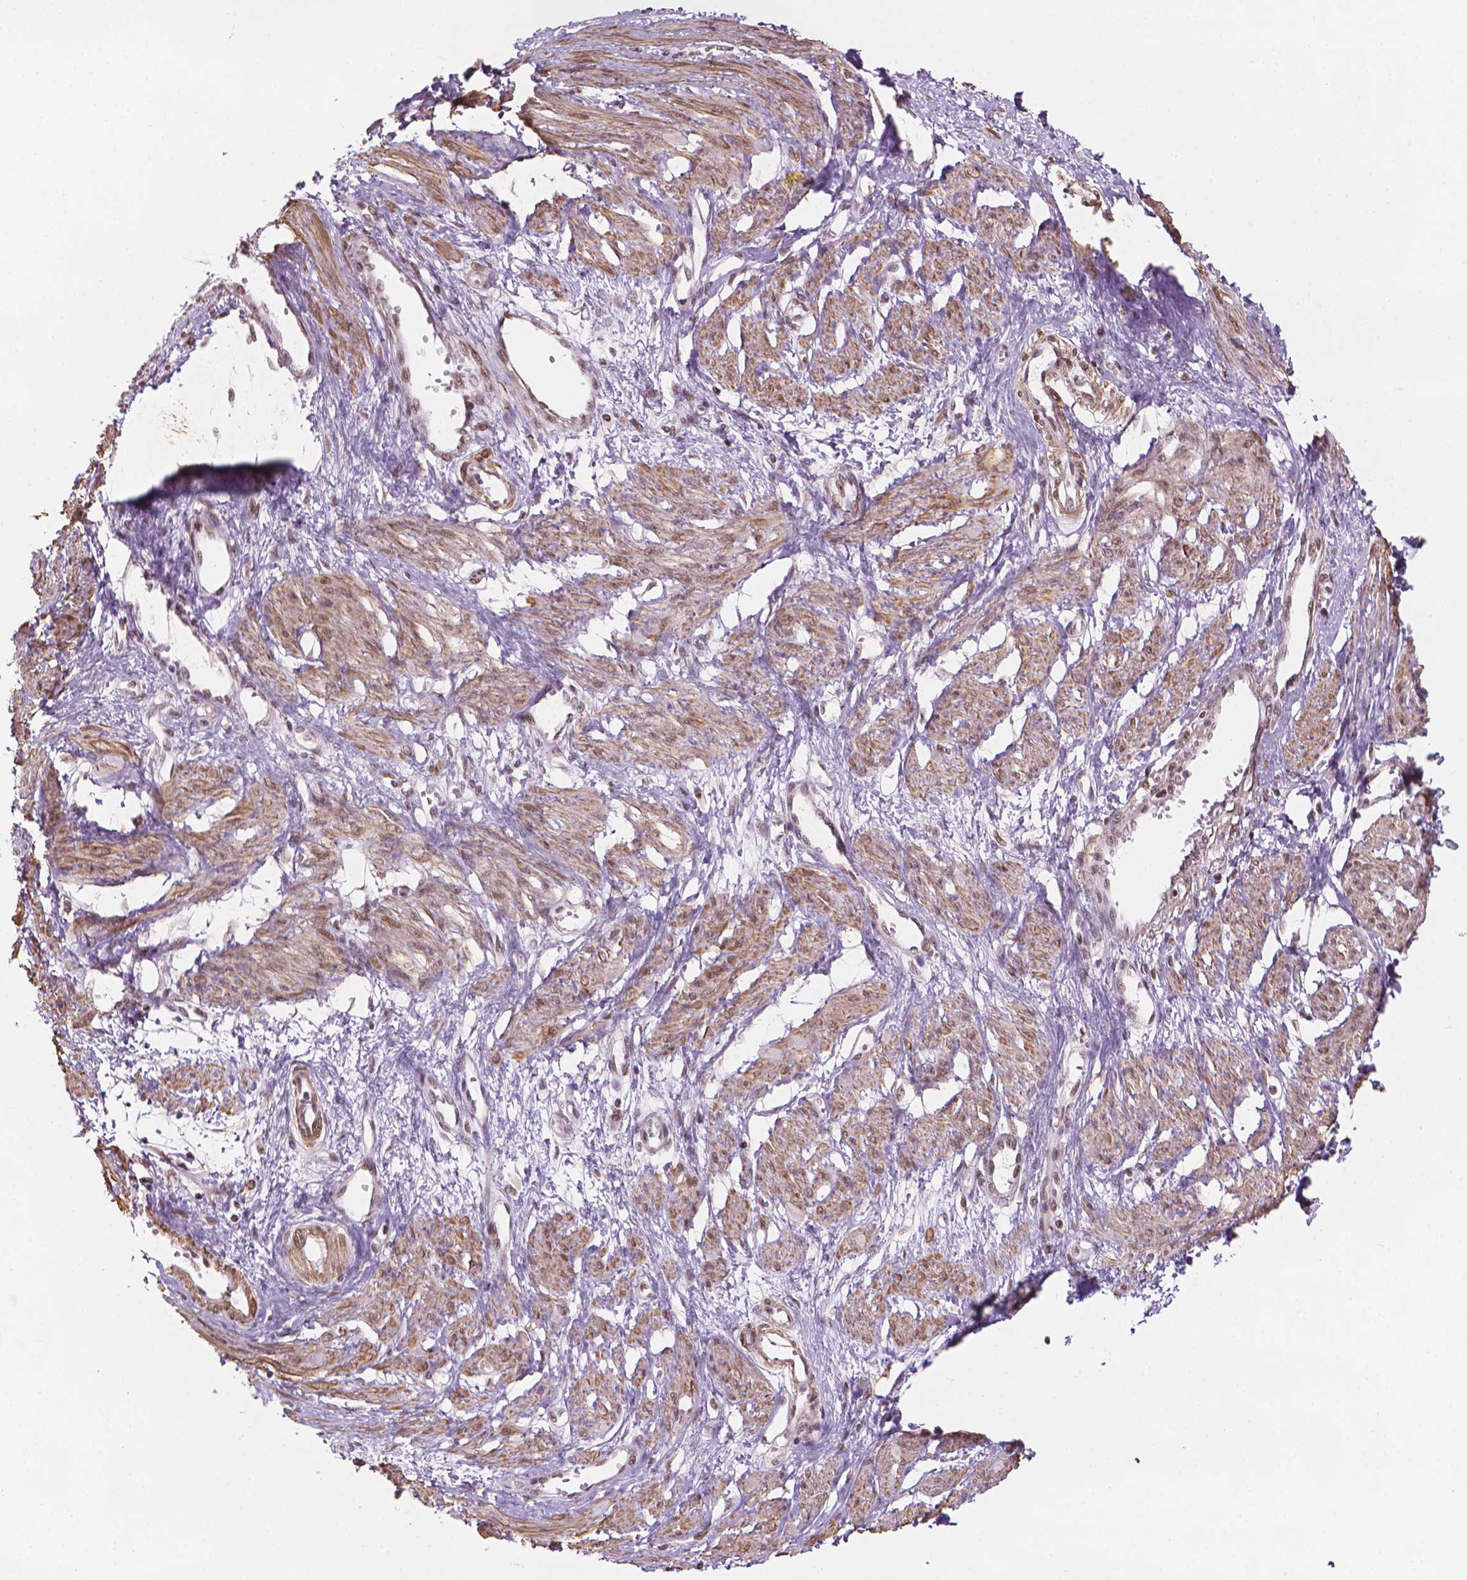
{"staining": {"intensity": "moderate", "quantity": ">75%", "location": "cytoplasmic/membranous"}, "tissue": "smooth muscle", "cell_type": "Smooth muscle cells", "image_type": "normal", "snomed": [{"axis": "morphology", "description": "Normal tissue, NOS"}, {"axis": "topography", "description": "Smooth muscle"}, {"axis": "topography", "description": "Uterus"}], "caption": "Immunohistochemical staining of benign human smooth muscle reveals medium levels of moderate cytoplasmic/membranous staining in about >75% of smooth muscle cells.", "gene": "HOXD4", "patient": {"sex": "female", "age": 39}}